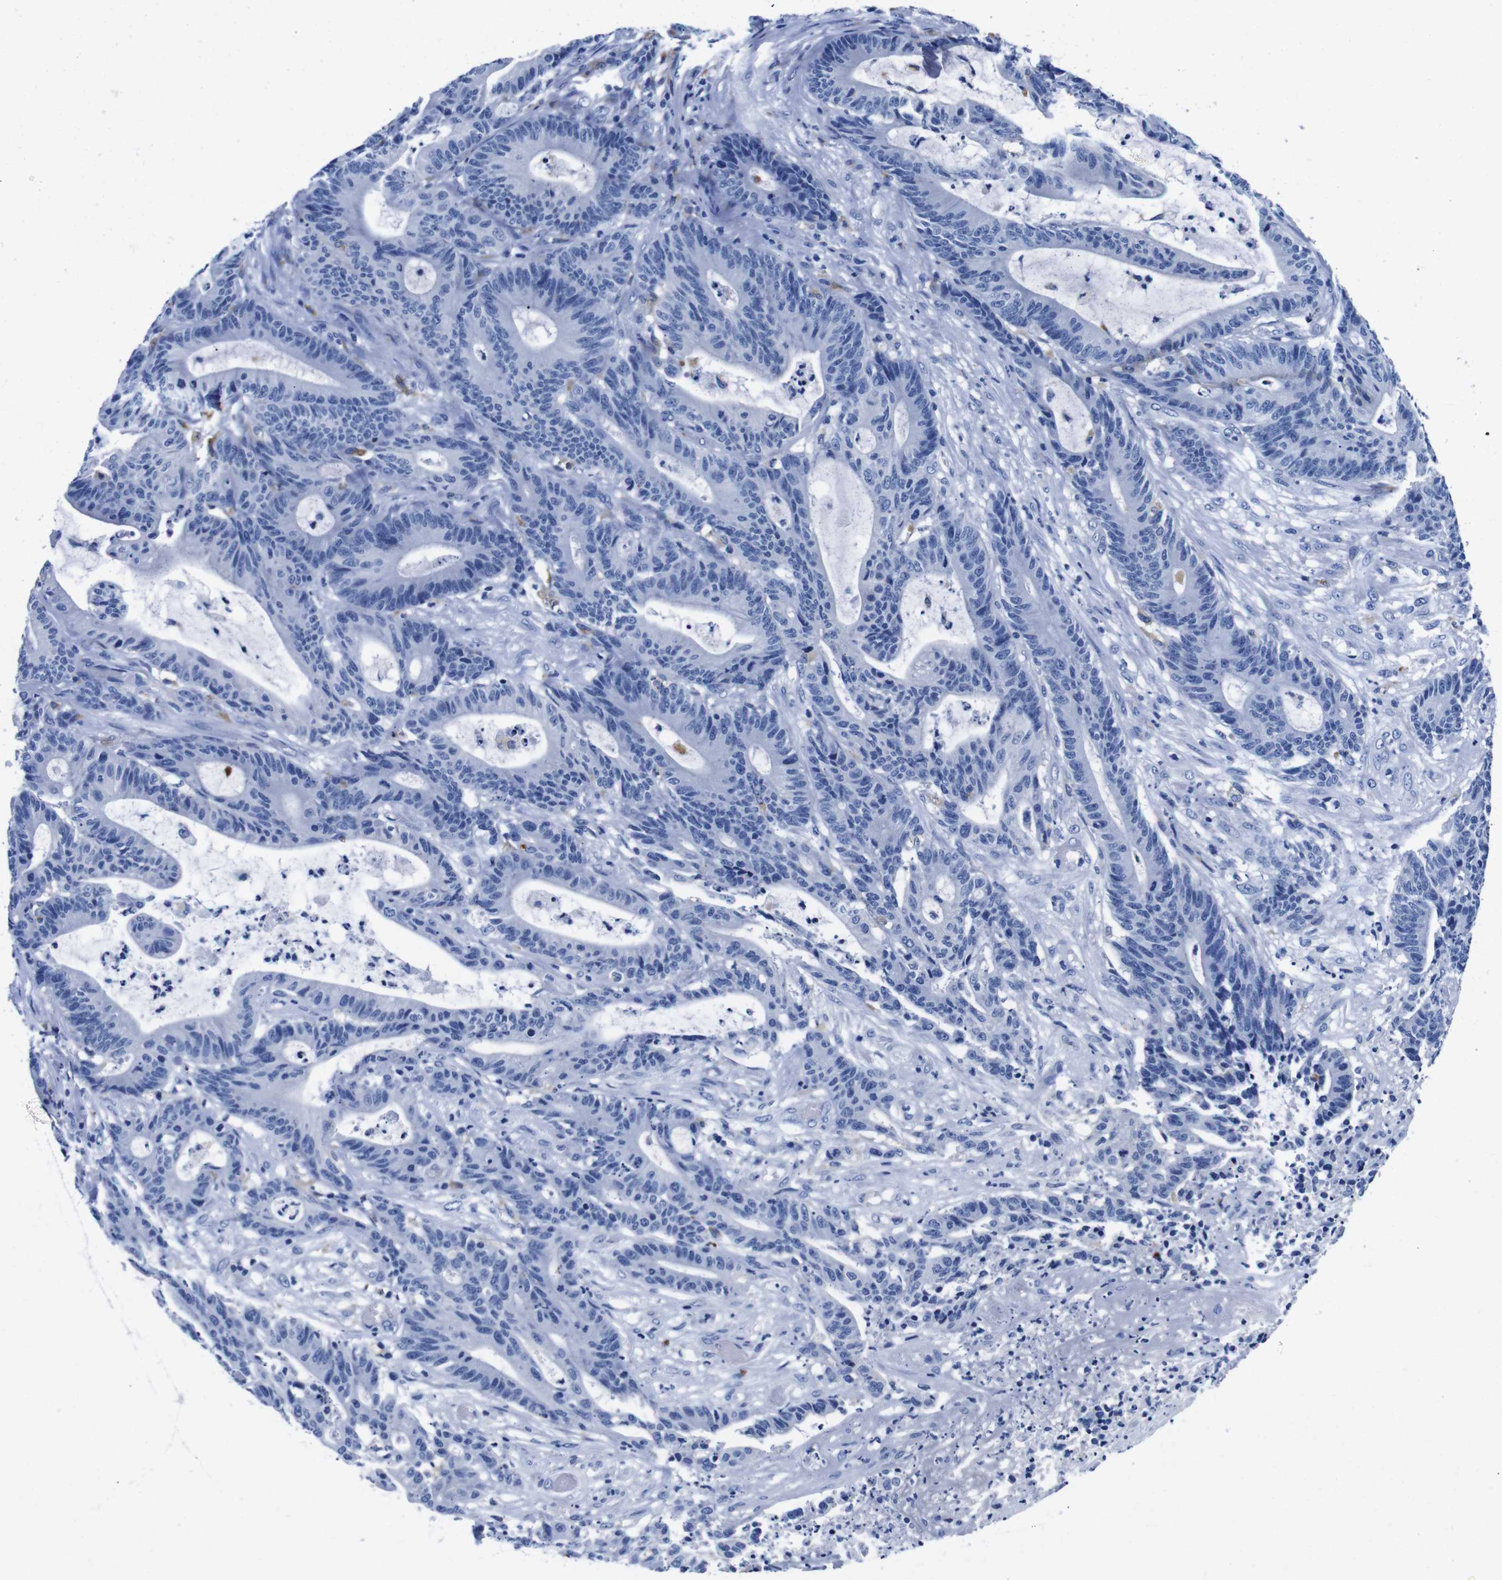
{"staining": {"intensity": "negative", "quantity": "none", "location": "none"}, "tissue": "colorectal cancer", "cell_type": "Tumor cells", "image_type": "cancer", "snomed": [{"axis": "morphology", "description": "Adenocarcinoma, NOS"}, {"axis": "topography", "description": "Colon"}], "caption": "This is an immunohistochemistry histopathology image of colorectal adenocarcinoma. There is no expression in tumor cells.", "gene": "HLA-DMB", "patient": {"sex": "female", "age": 84}}